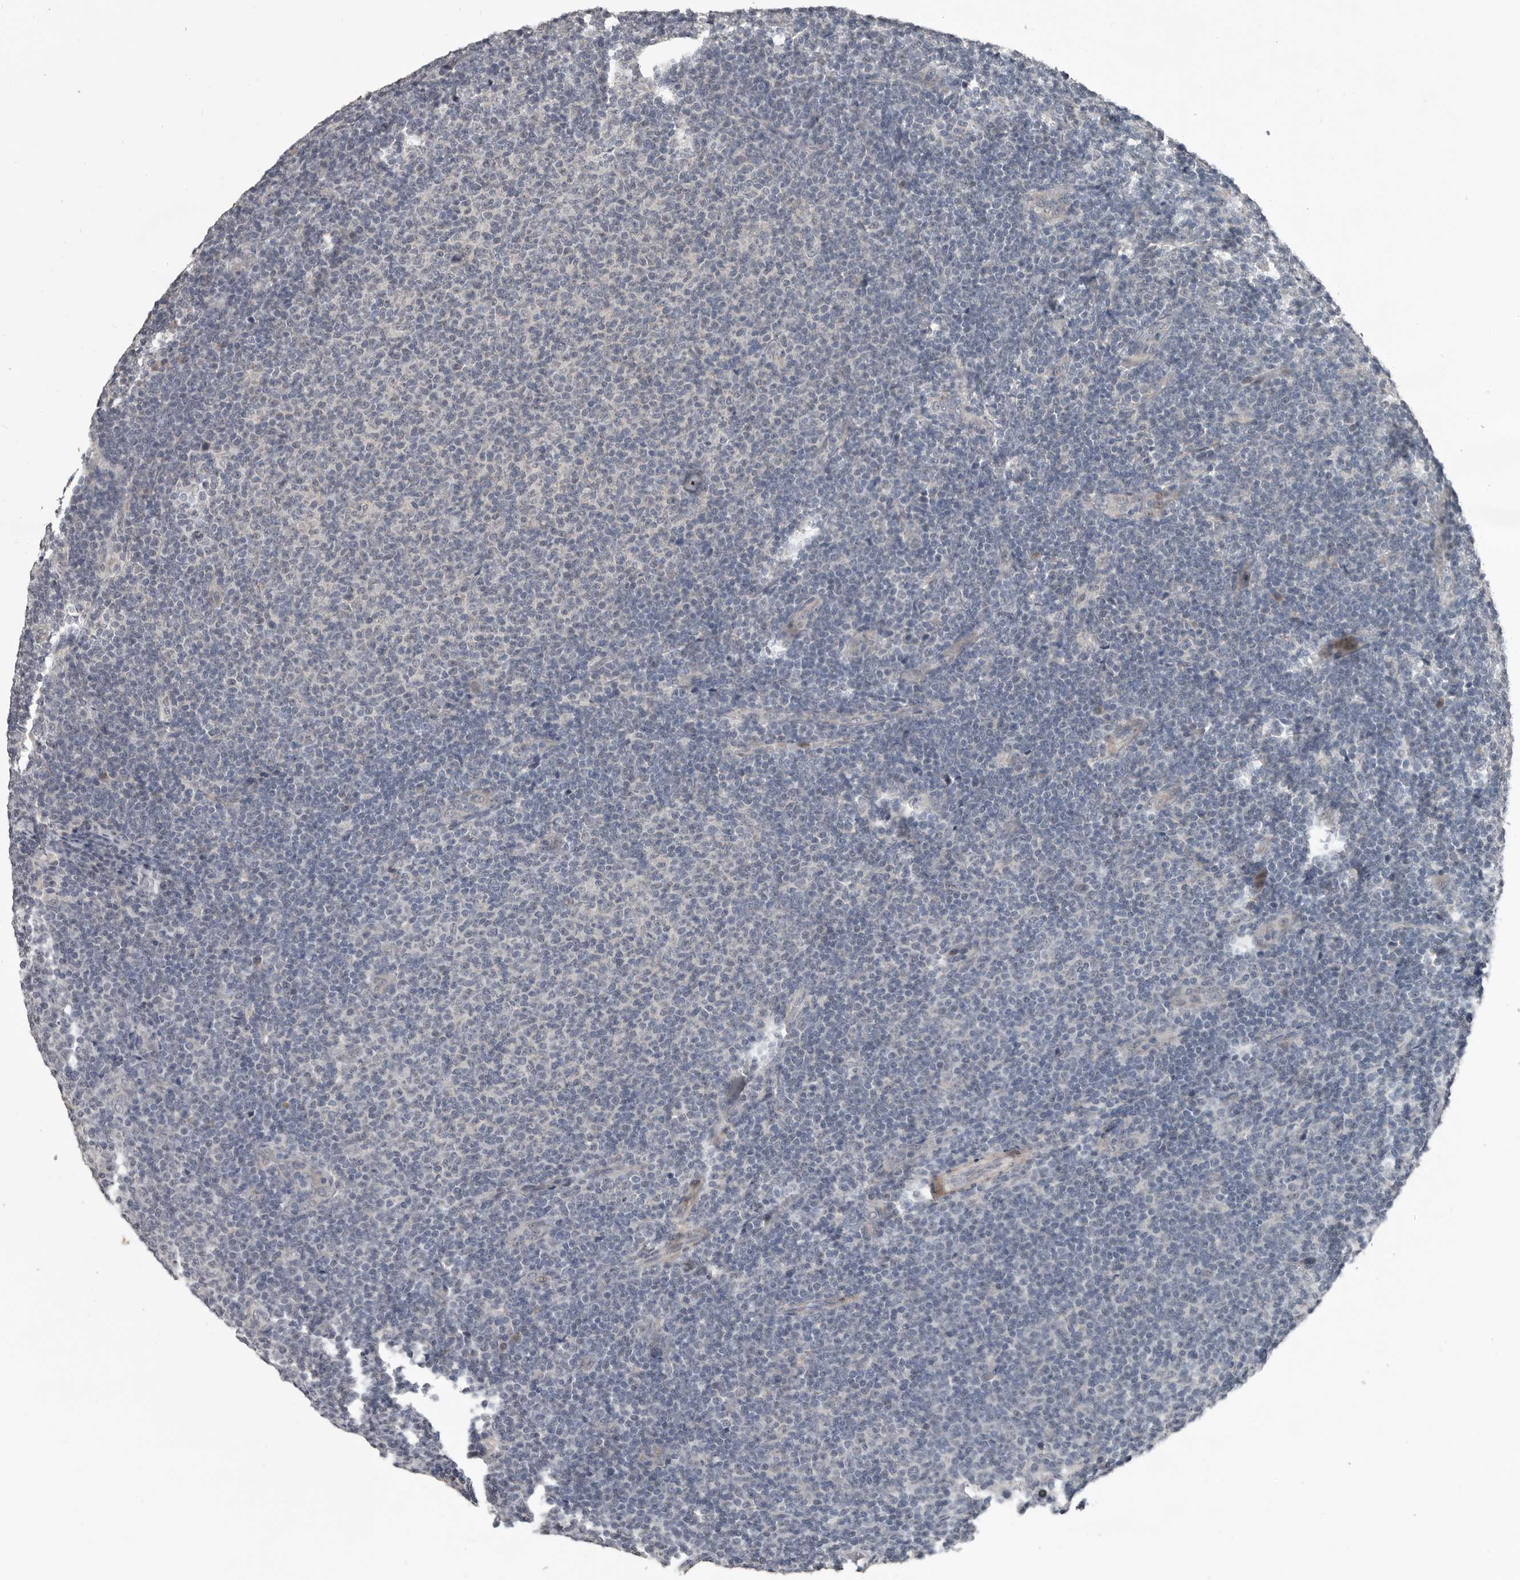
{"staining": {"intensity": "negative", "quantity": "none", "location": "none"}, "tissue": "lymphoma", "cell_type": "Tumor cells", "image_type": "cancer", "snomed": [{"axis": "morphology", "description": "Malignant lymphoma, non-Hodgkin's type, Low grade"}, {"axis": "topography", "description": "Lymph node"}], "caption": "Tumor cells show no significant protein expression in lymphoma.", "gene": "C1orf216", "patient": {"sex": "male", "age": 66}}